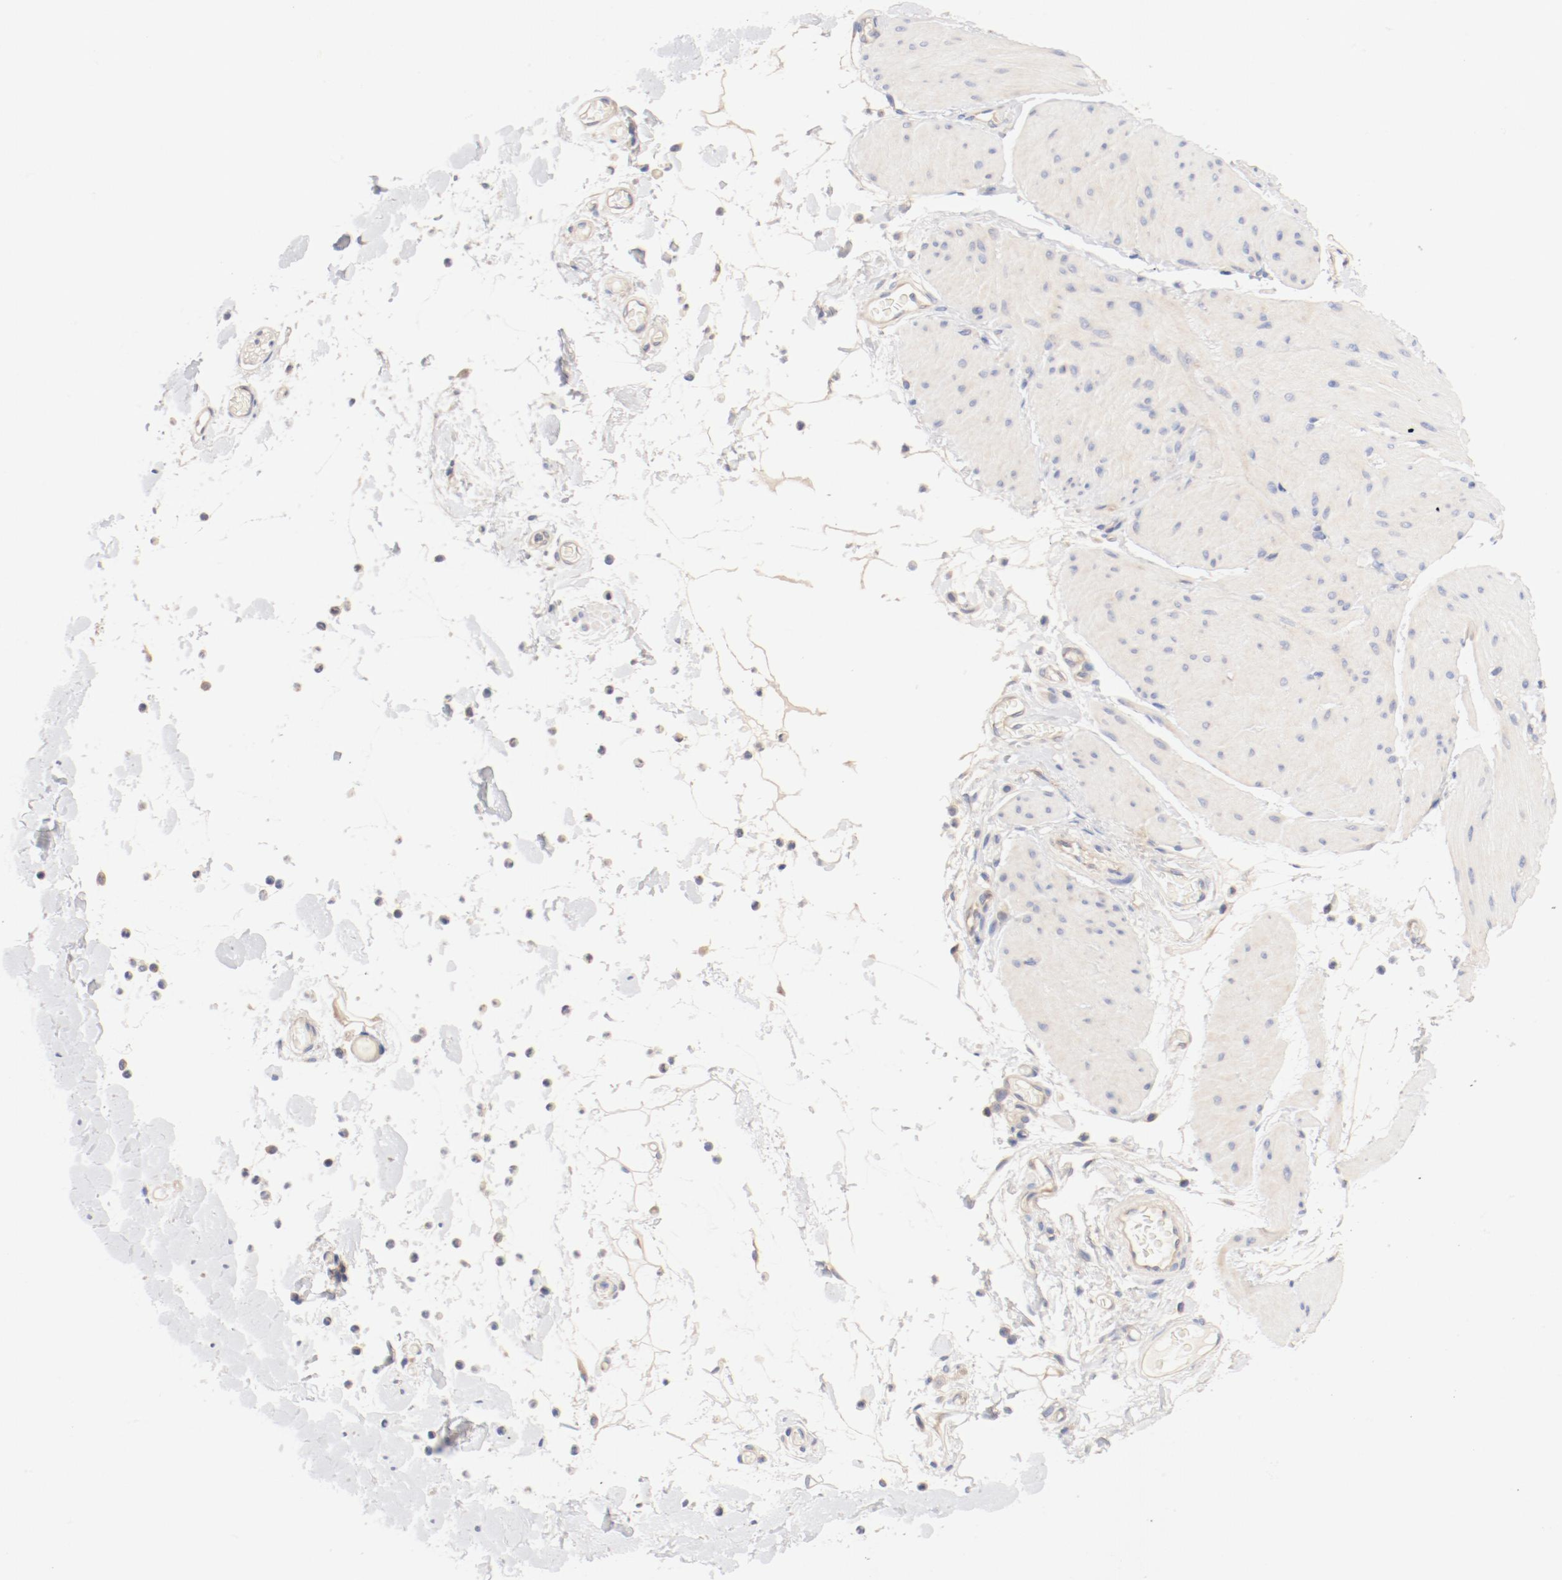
{"staining": {"intensity": "weak", "quantity": ">75%", "location": "cytoplasmic/membranous"}, "tissue": "smooth muscle", "cell_type": "Smooth muscle cells", "image_type": "normal", "snomed": [{"axis": "morphology", "description": "Normal tissue, NOS"}, {"axis": "topography", "description": "Smooth muscle"}, {"axis": "topography", "description": "Colon"}], "caption": "High-magnification brightfield microscopy of benign smooth muscle stained with DAB (brown) and counterstained with hematoxylin (blue). smooth muscle cells exhibit weak cytoplasmic/membranous positivity is seen in approximately>75% of cells.", "gene": "DYNC1H1", "patient": {"sex": "male", "age": 67}}